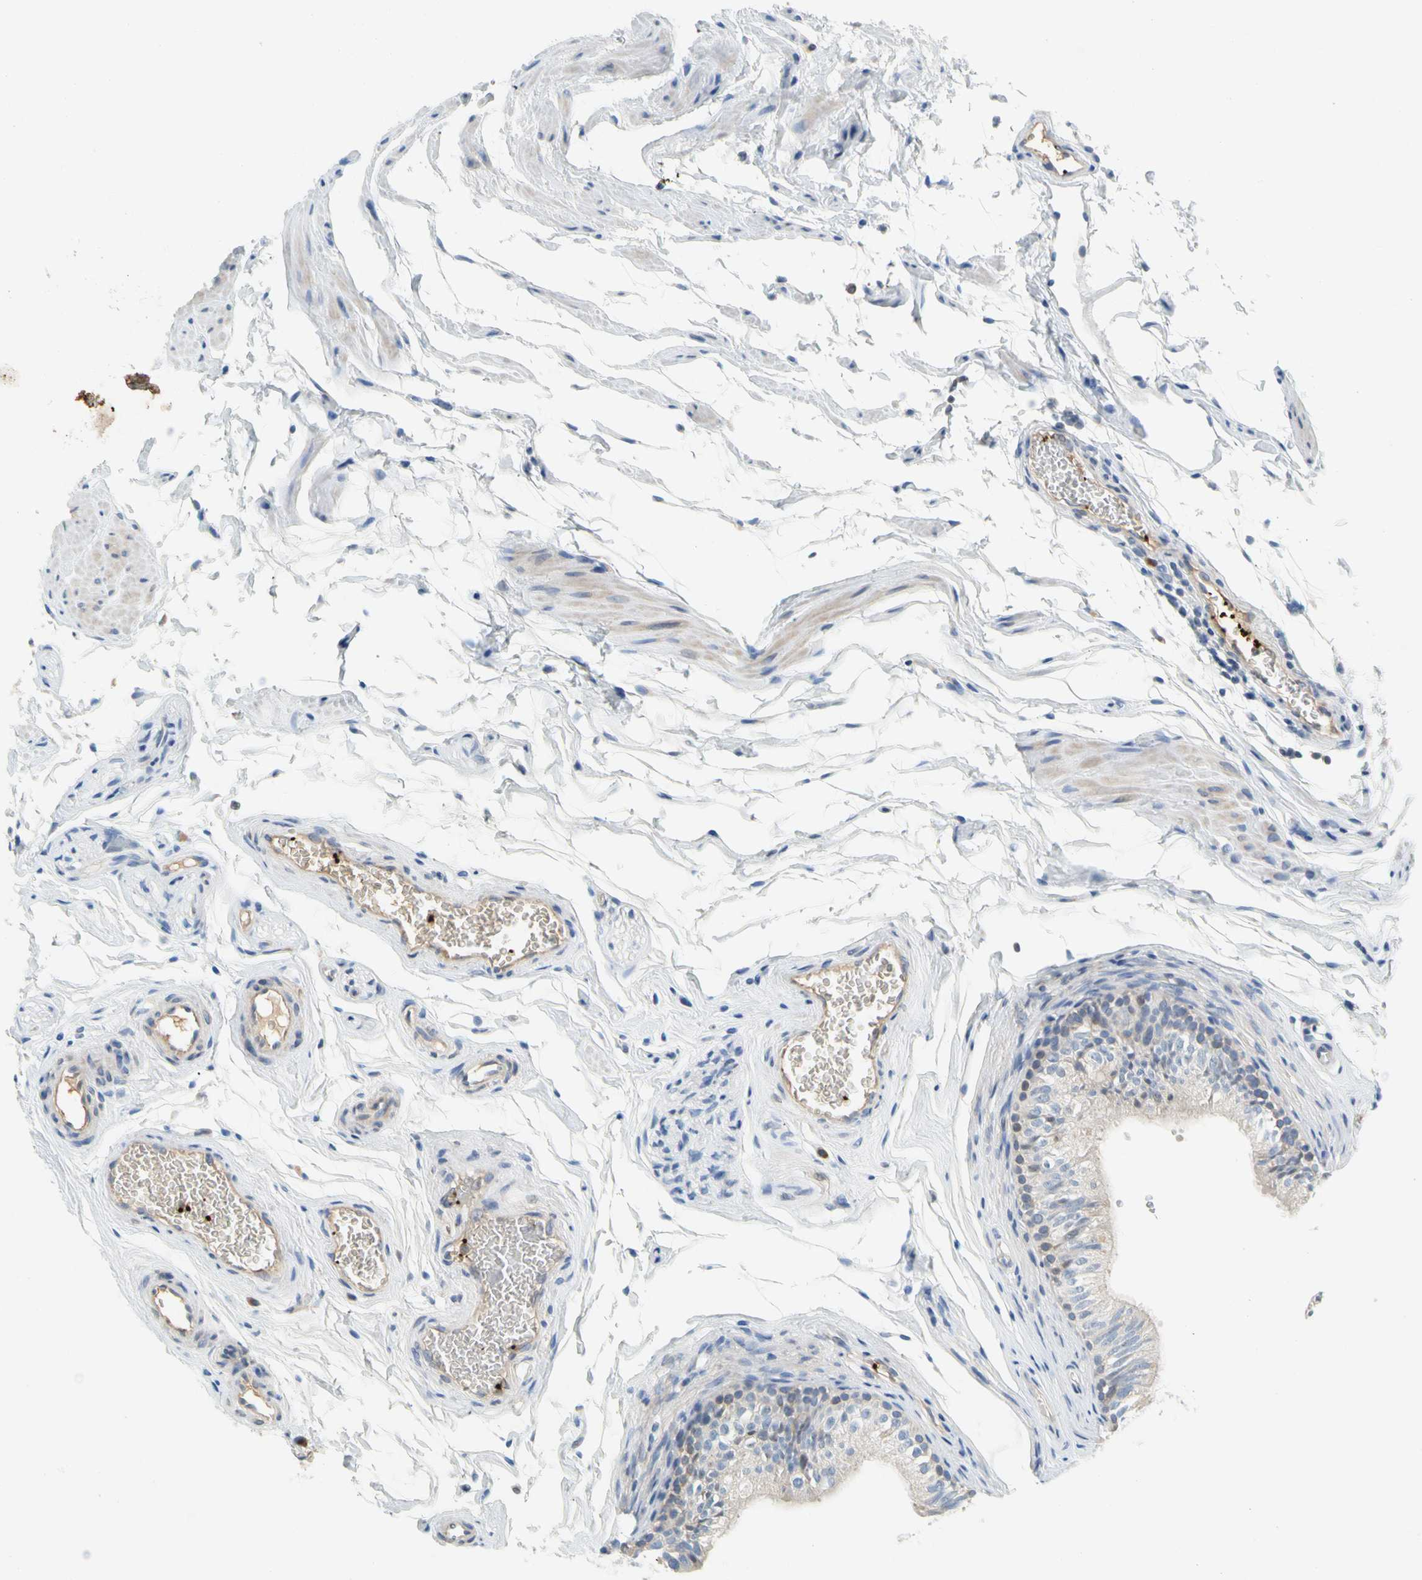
{"staining": {"intensity": "weak", "quantity": "<25%", "location": "cytoplasmic/membranous"}, "tissue": "epididymis", "cell_type": "Glandular cells", "image_type": "normal", "snomed": [{"axis": "morphology", "description": "Normal tissue, NOS"}, {"axis": "topography", "description": "Testis"}, {"axis": "topography", "description": "Epididymis"}], "caption": "Immunohistochemistry image of benign epididymis: human epididymis stained with DAB shows no significant protein expression in glandular cells. (Stains: DAB (3,3'-diaminobenzidine) immunohistochemistry (IHC) with hematoxylin counter stain, Microscopy: brightfield microscopy at high magnification).", "gene": "ENSG00000288796", "patient": {"sex": "male", "age": 36}}